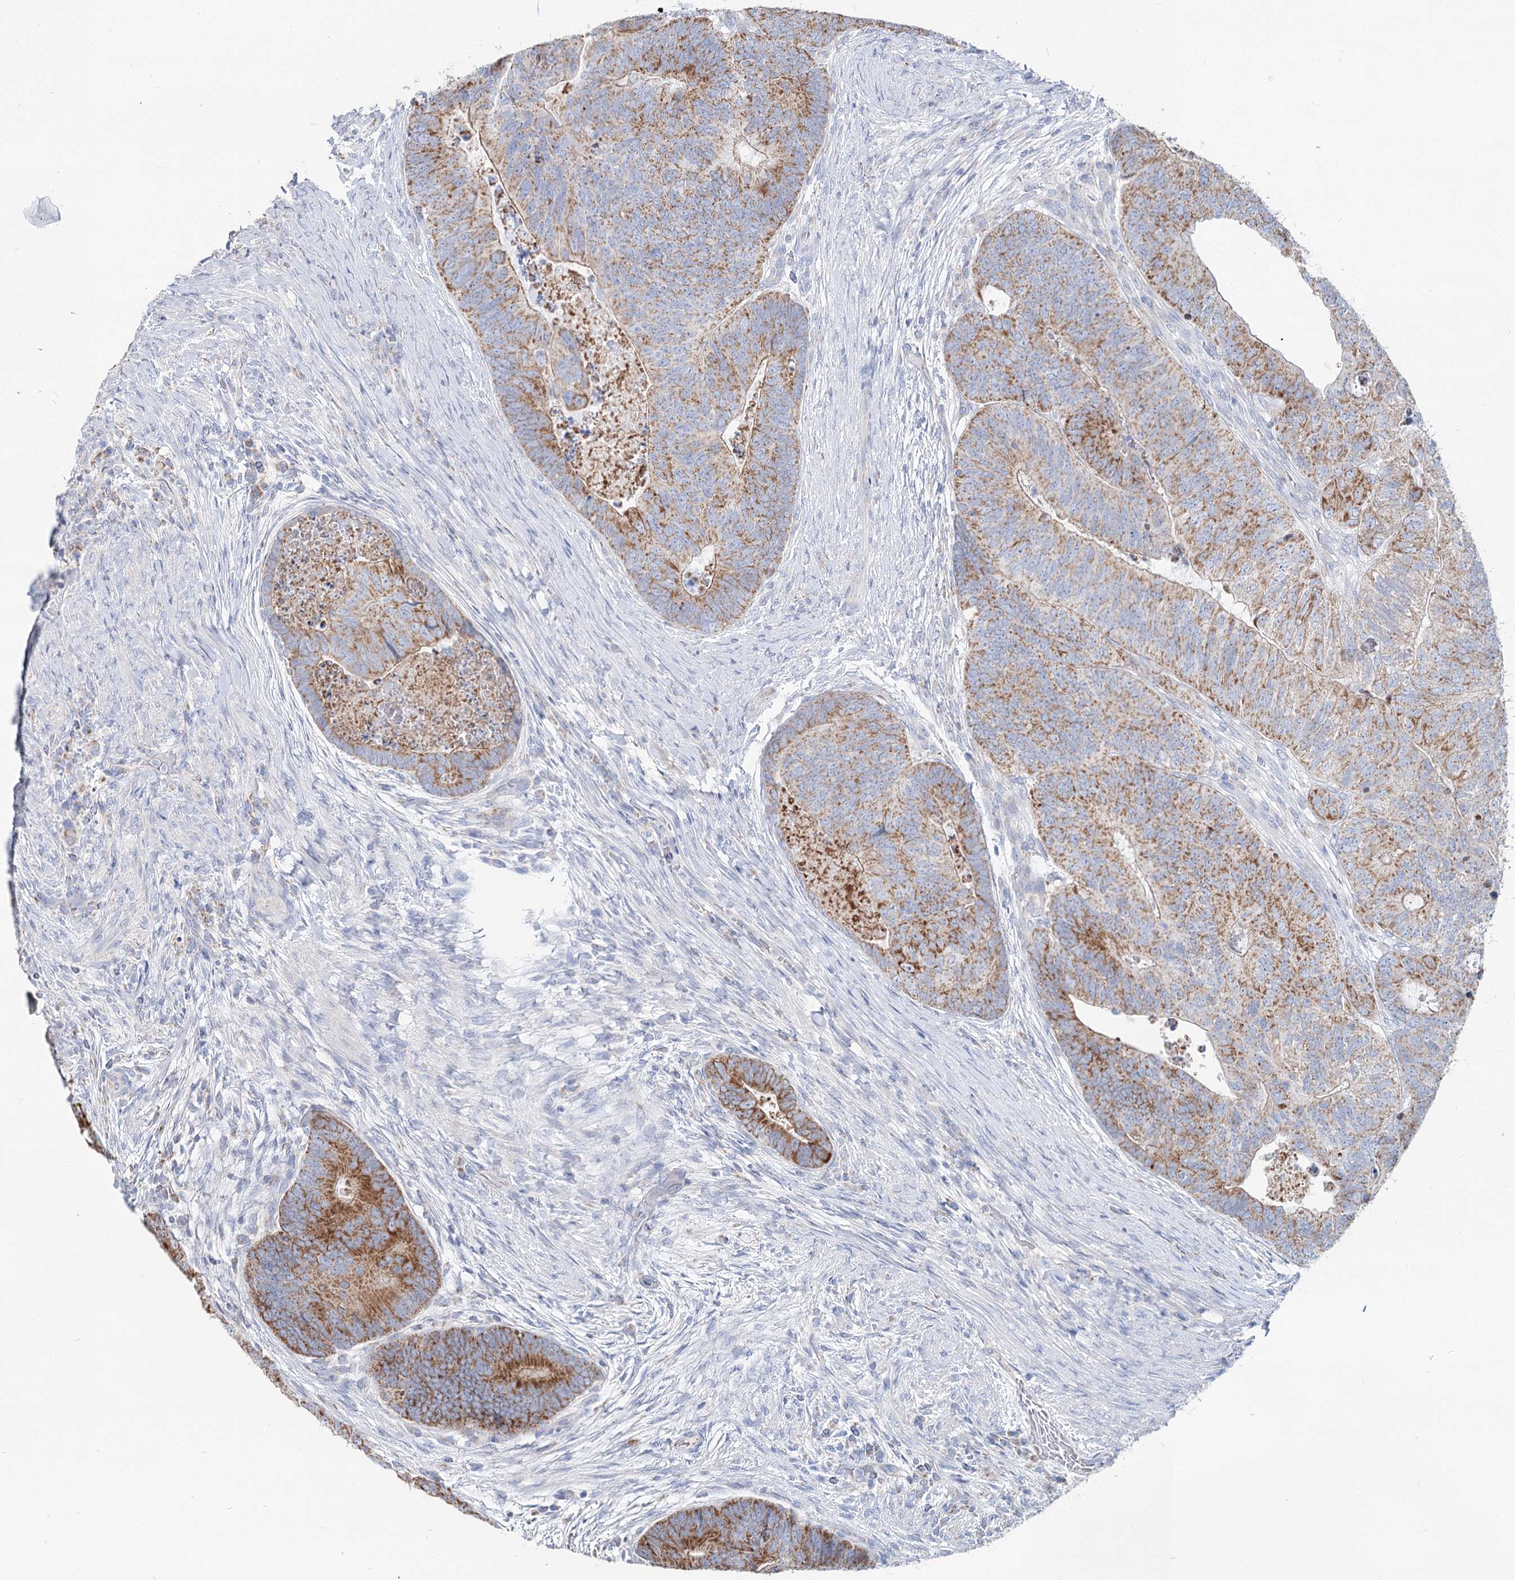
{"staining": {"intensity": "moderate", "quantity": ">75%", "location": "cytoplasmic/membranous"}, "tissue": "colorectal cancer", "cell_type": "Tumor cells", "image_type": "cancer", "snomed": [{"axis": "morphology", "description": "Adenocarcinoma, NOS"}, {"axis": "topography", "description": "Colon"}], "caption": "The micrograph demonstrates a brown stain indicating the presence of a protein in the cytoplasmic/membranous of tumor cells in colorectal adenocarcinoma.", "gene": "MCCC2", "patient": {"sex": "female", "age": 67}}